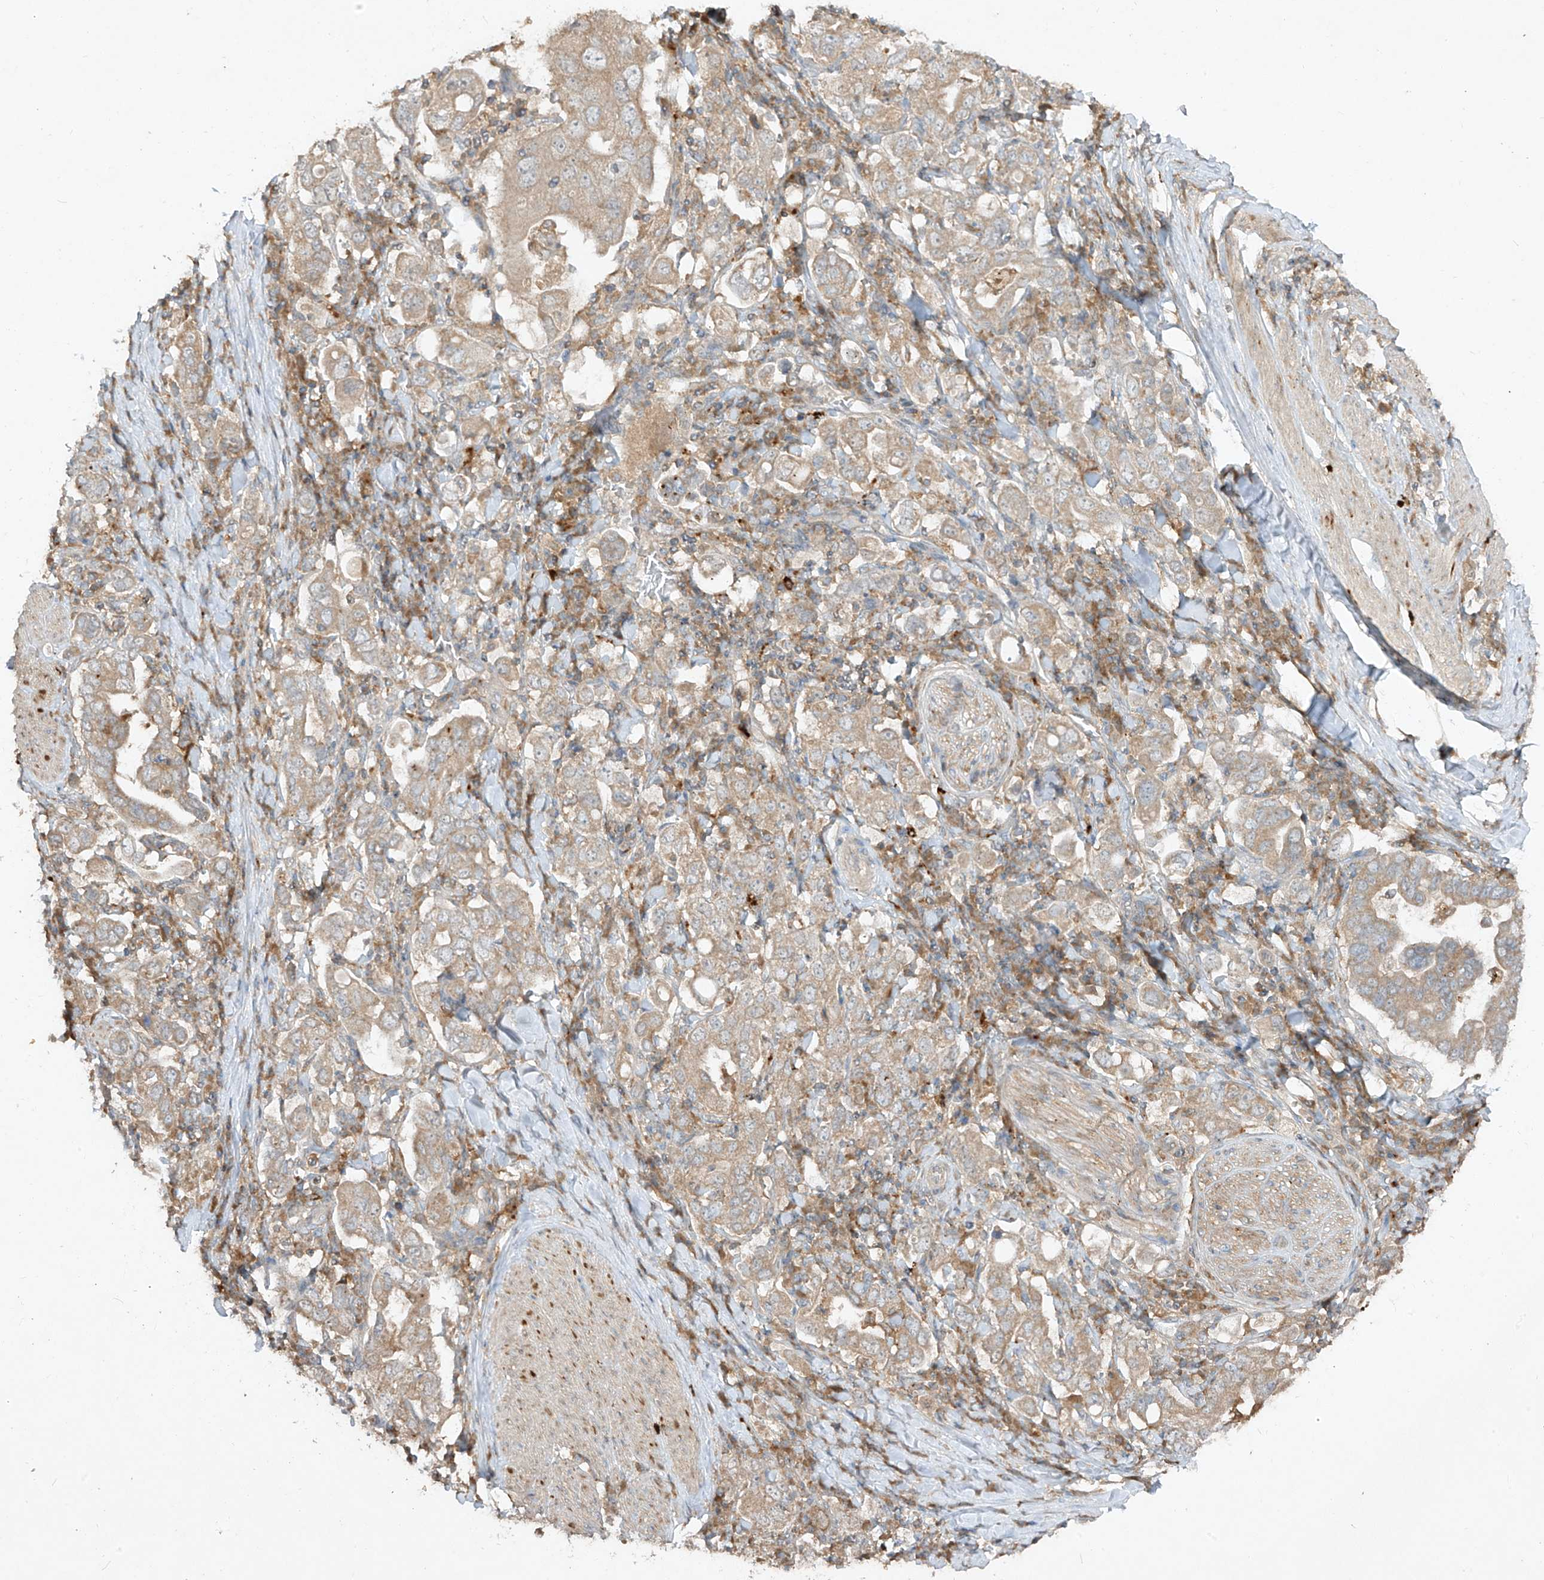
{"staining": {"intensity": "weak", "quantity": "25%-75%", "location": "cytoplasmic/membranous"}, "tissue": "stomach cancer", "cell_type": "Tumor cells", "image_type": "cancer", "snomed": [{"axis": "morphology", "description": "Adenocarcinoma, NOS"}, {"axis": "topography", "description": "Stomach, upper"}], "caption": "Protein expression analysis of human adenocarcinoma (stomach) reveals weak cytoplasmic/membranous positivity in about 25%-75% of tumor cells. (Brightfield microscopy of DAB IHC at high magnification).", "gene": "LDAH", "patient": {"sex": "male", "age": 62}}